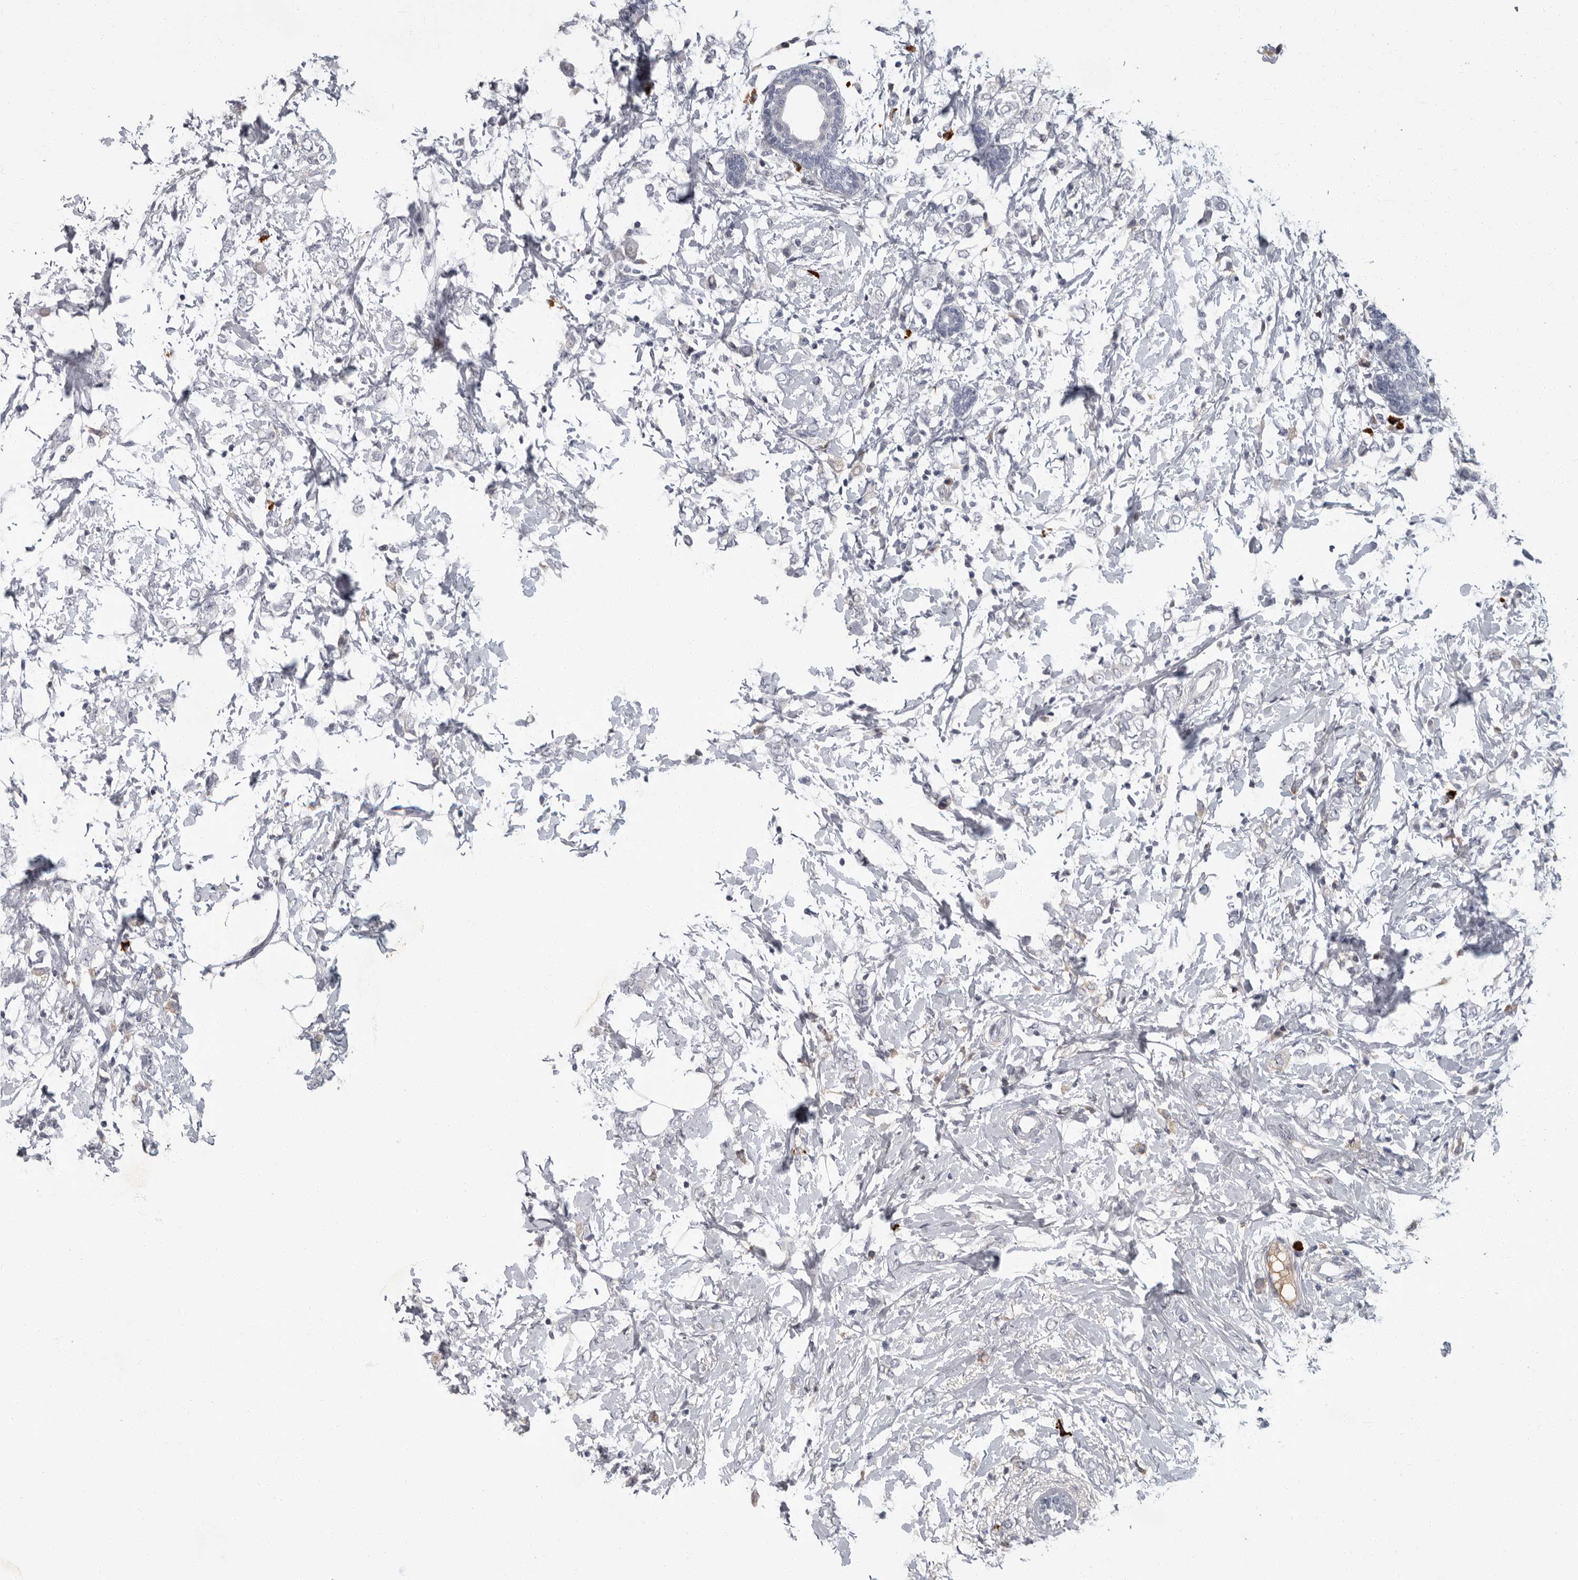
{"staining": {"intensity": "negative", "quantity": "none", "location": "none"}, "tissue": "breast cancer", "cell_type": "Tumor cells", "image_type": "cancer", "snomed": [{"axis": "morphology", "description": "Normal tissue, NOS"}, {"axis": "morphology", "description": "Lobular carcinoma"}, {"axis": "topography", "description": "Breast"}], "caption": "Immunohistochemical staining of human breast cancer reveals no significant staining in tumor cells.", "gene": "SLC25A39", "patient": {"sex": "female", "age": 47}}